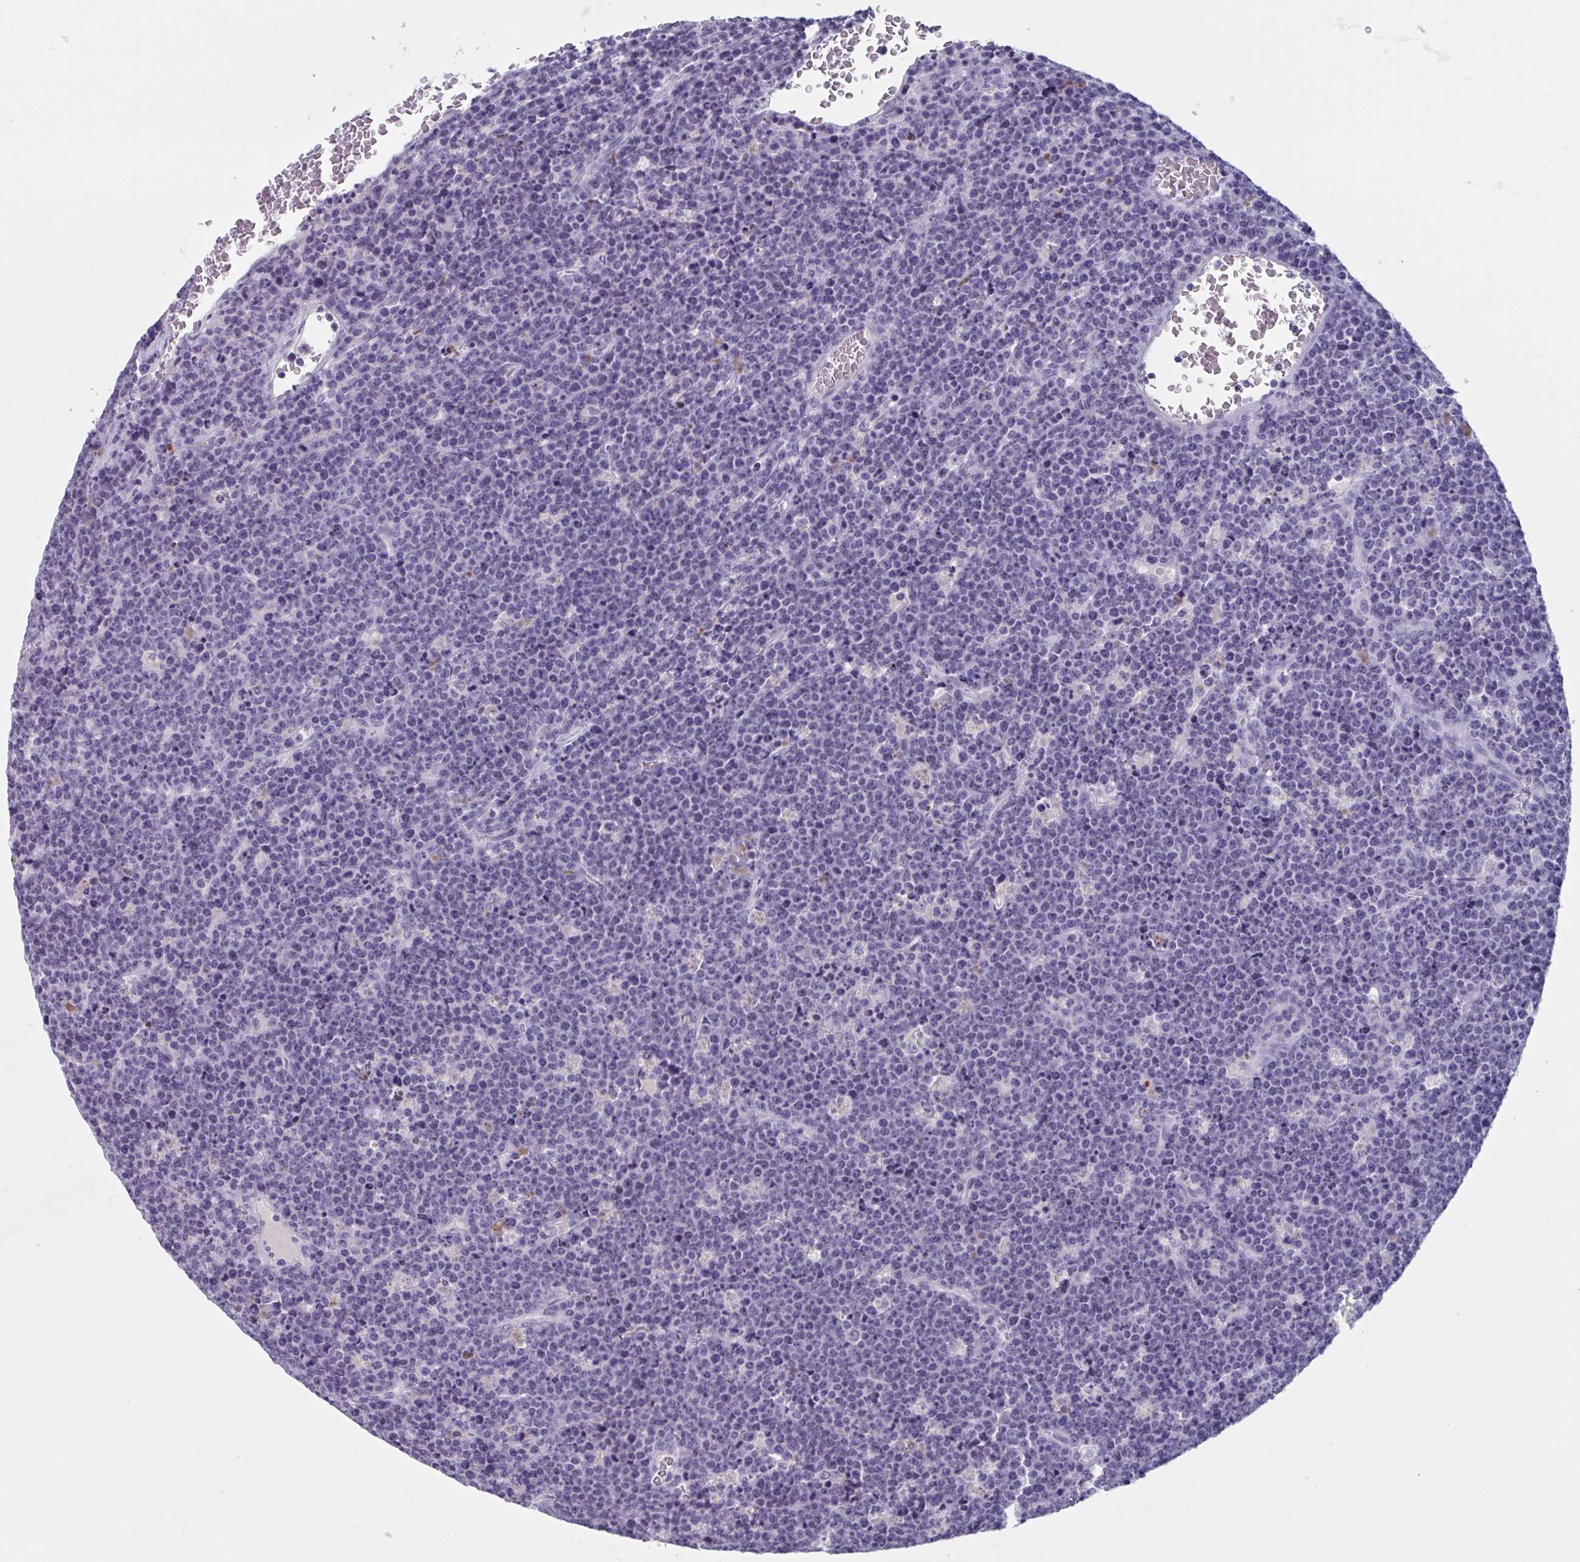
{"staining": {"intensity": "negative", "quantity": "none", "location": "none"}, "tissue": "lymphoma", "cell_type": "Tumor cells", "image_type": "cancer", "snomed": [{"axis": "morphology", "description": "Malignant lymphoma, non-Hodgkin's type, High grade"}, {"axis": "topography", "description": "Ovary"}], "caption": "Immunohistochemical staining of lymphoma demonstrates no significant positivity in tumor cells.", "gene": "NDUFC2", "patient": {"sex": "female", "age": 56}}